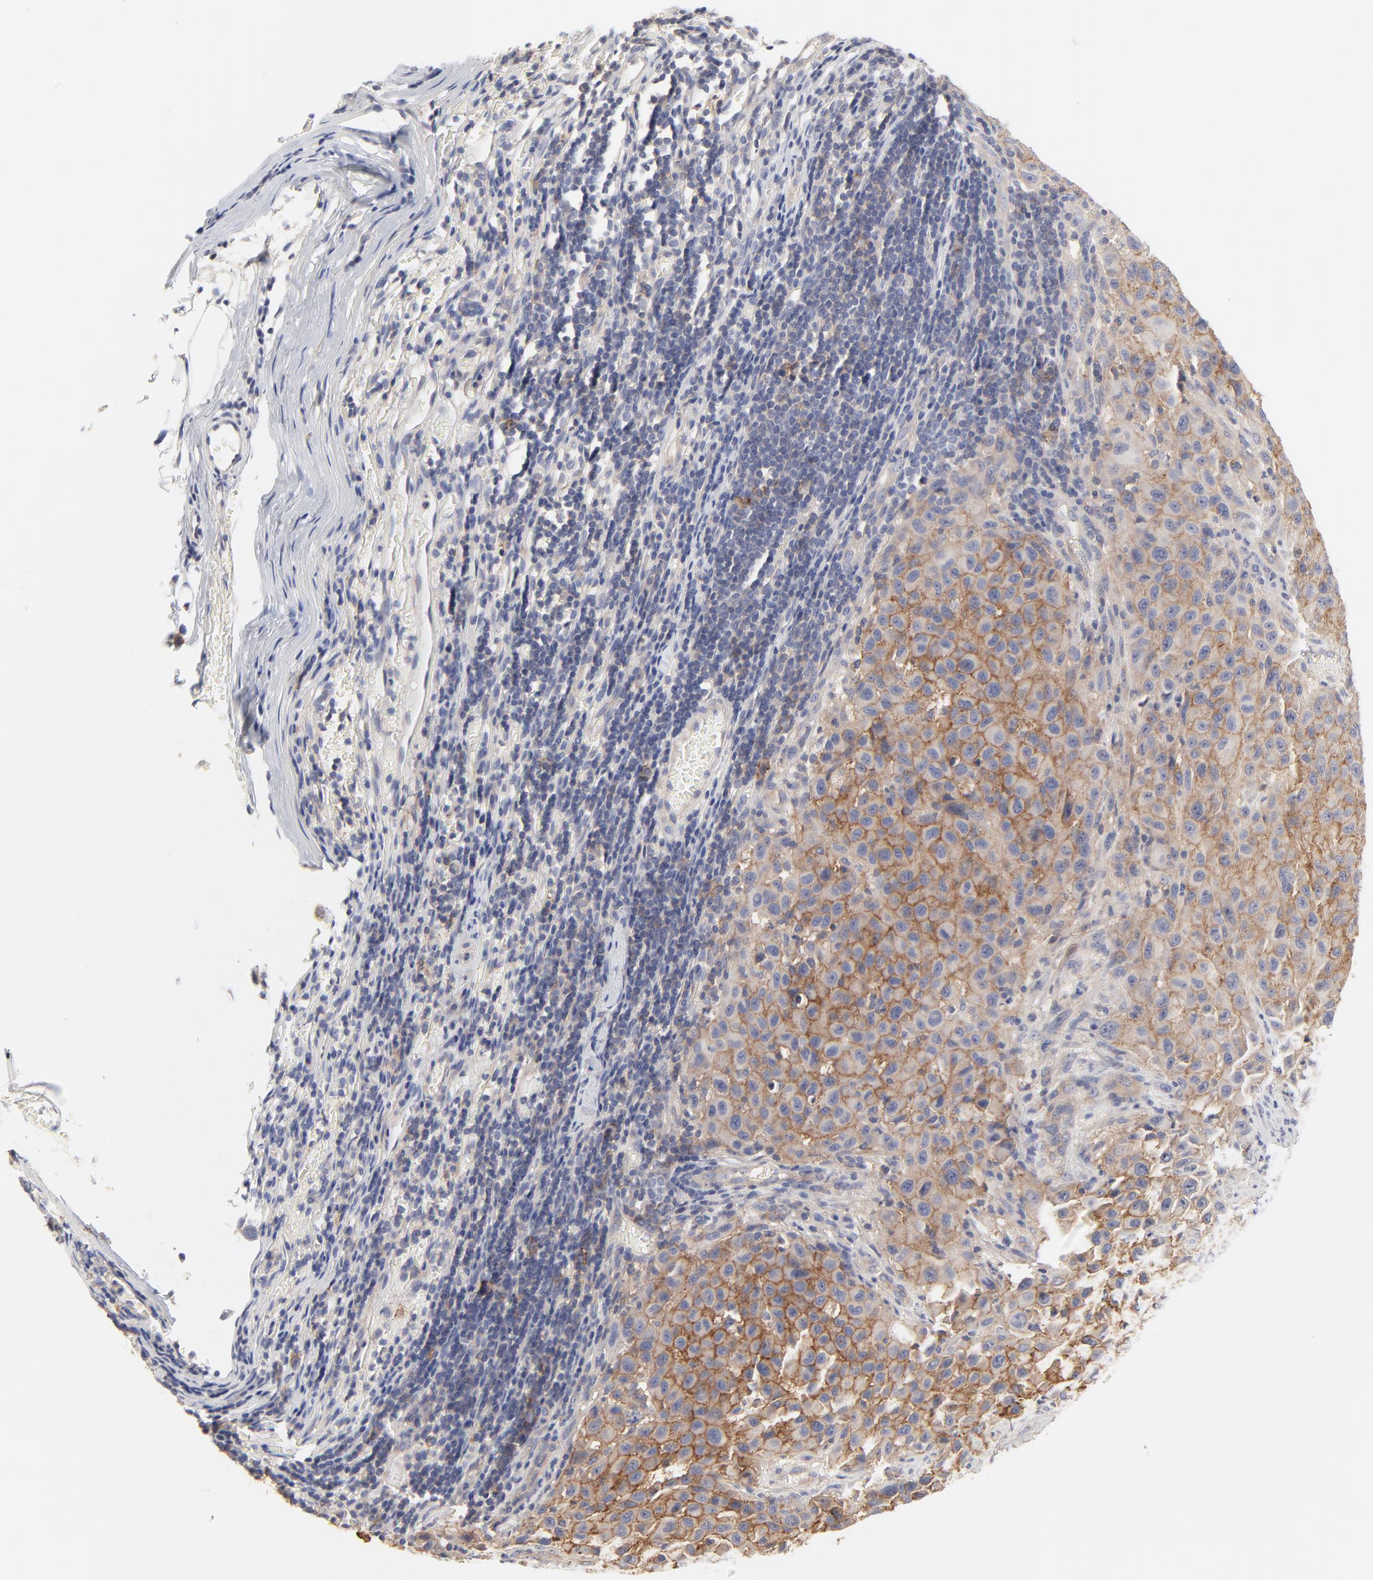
{"staining": {"intensity": "moderate", "quantity": "25%-75%", "location": "cytoplasmic/membranous"}, "tissue": "melanoma", "cell_type": "Tumor cells", "image_type": "cancer", "snomed": [{"axis": "morphology", "description": "Malignant melanoma, Metastatic site"}, {"axis": "topography", "description": "Lymph node"}], "caption": "DAB (3,3'-diaminobenzidine) immunohistochemical staining of malignant melanoma (metastatic site) reveals moderate cytoplasmic/membranous protein positivity in approximately 25%-75% of tumor cells. Nuclei are stained in blue.", "gene": "SLC16A1", "patient": {"sex": "male", "age": 61}}